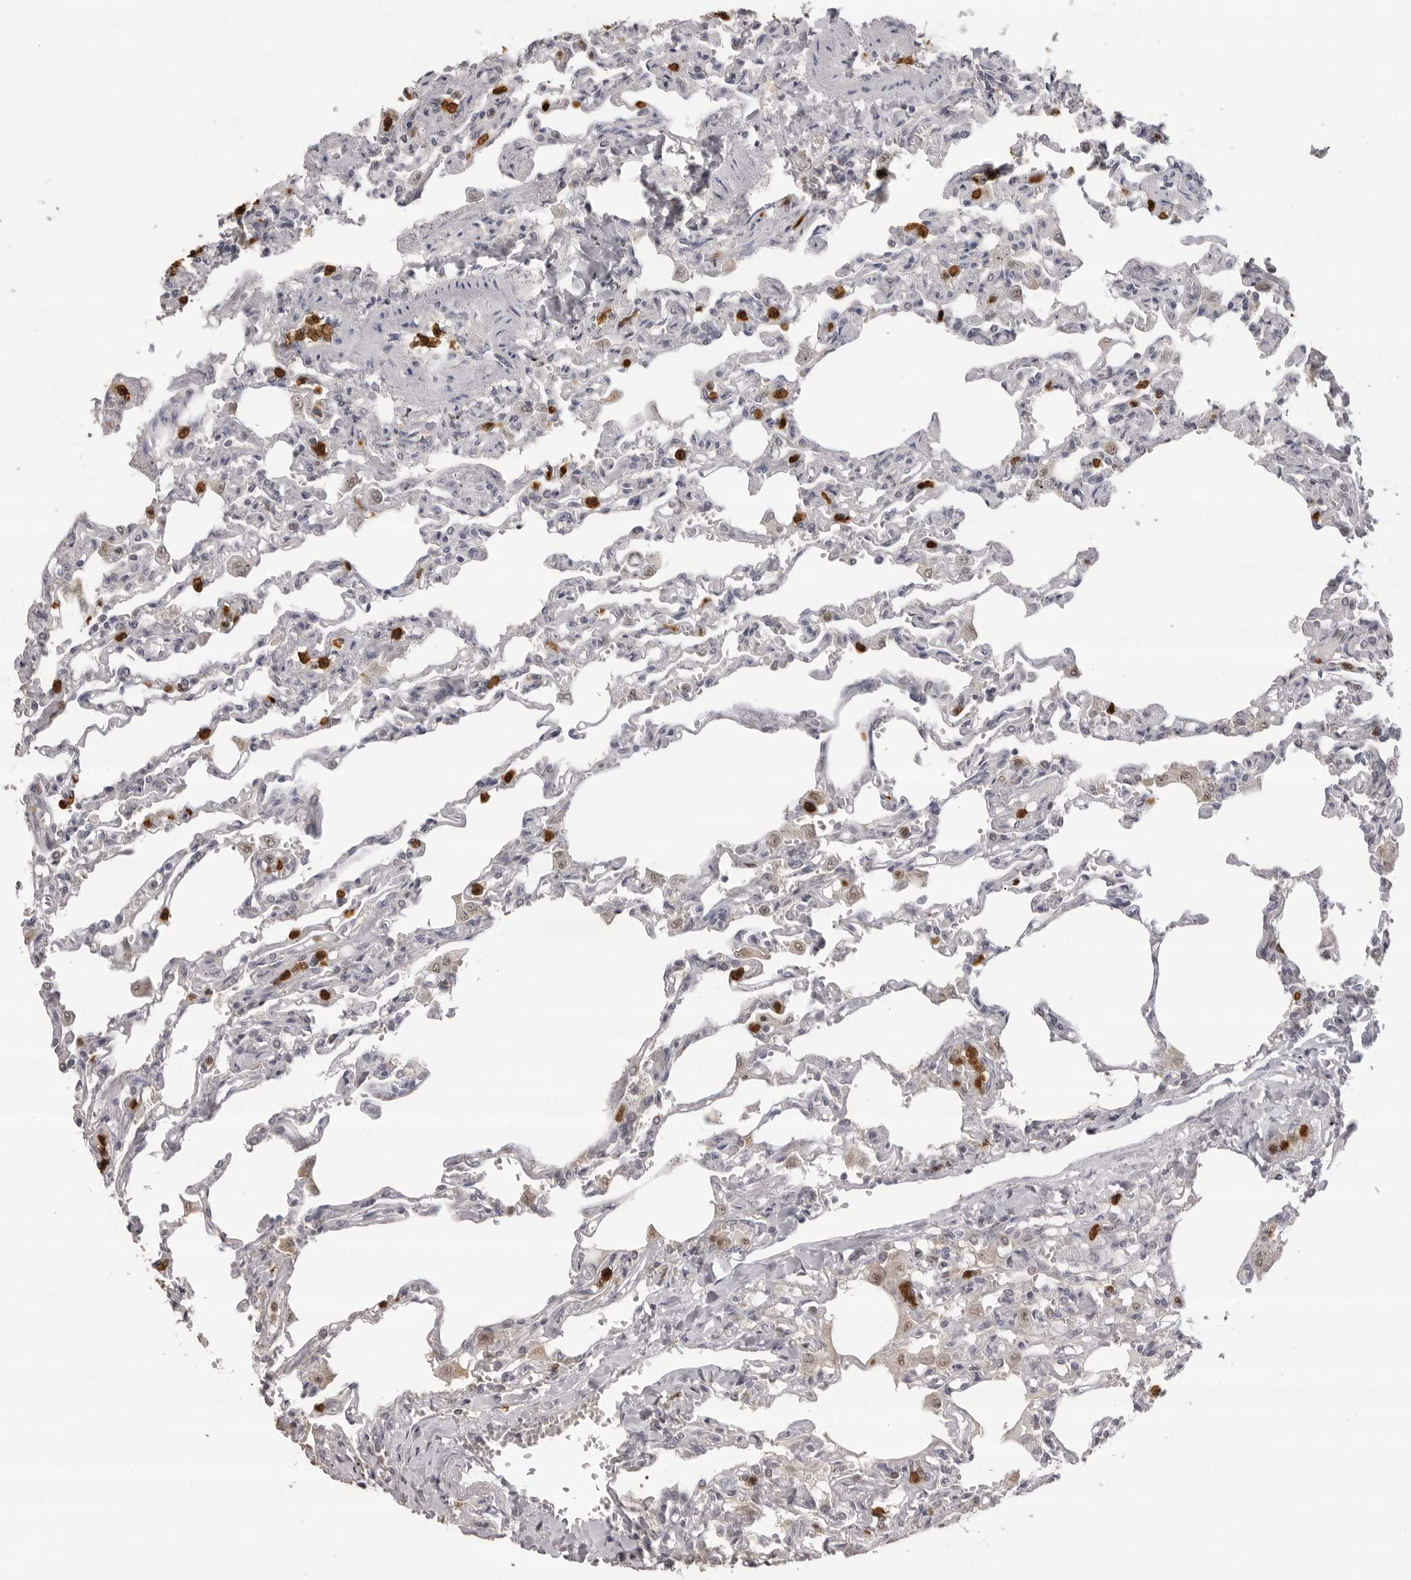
{"staining": {"intensity": "negative", "quantity": "none", "location": "none"}, "tissue": "lung", "cell_type": "Alveolar cells", "image_type": "normal", "snomed": [{"axis": "morphology", "description": "Normal tissue, NOS"}, {"axis": "topography", "description": "Lung"}], "caption": "A high-resolution image shows immunohistochemistry staining of benign lung, which displays no significant staining in alveolar cells.", "gene": "IL31", "patient": {"sex": "male", "age": 21}}